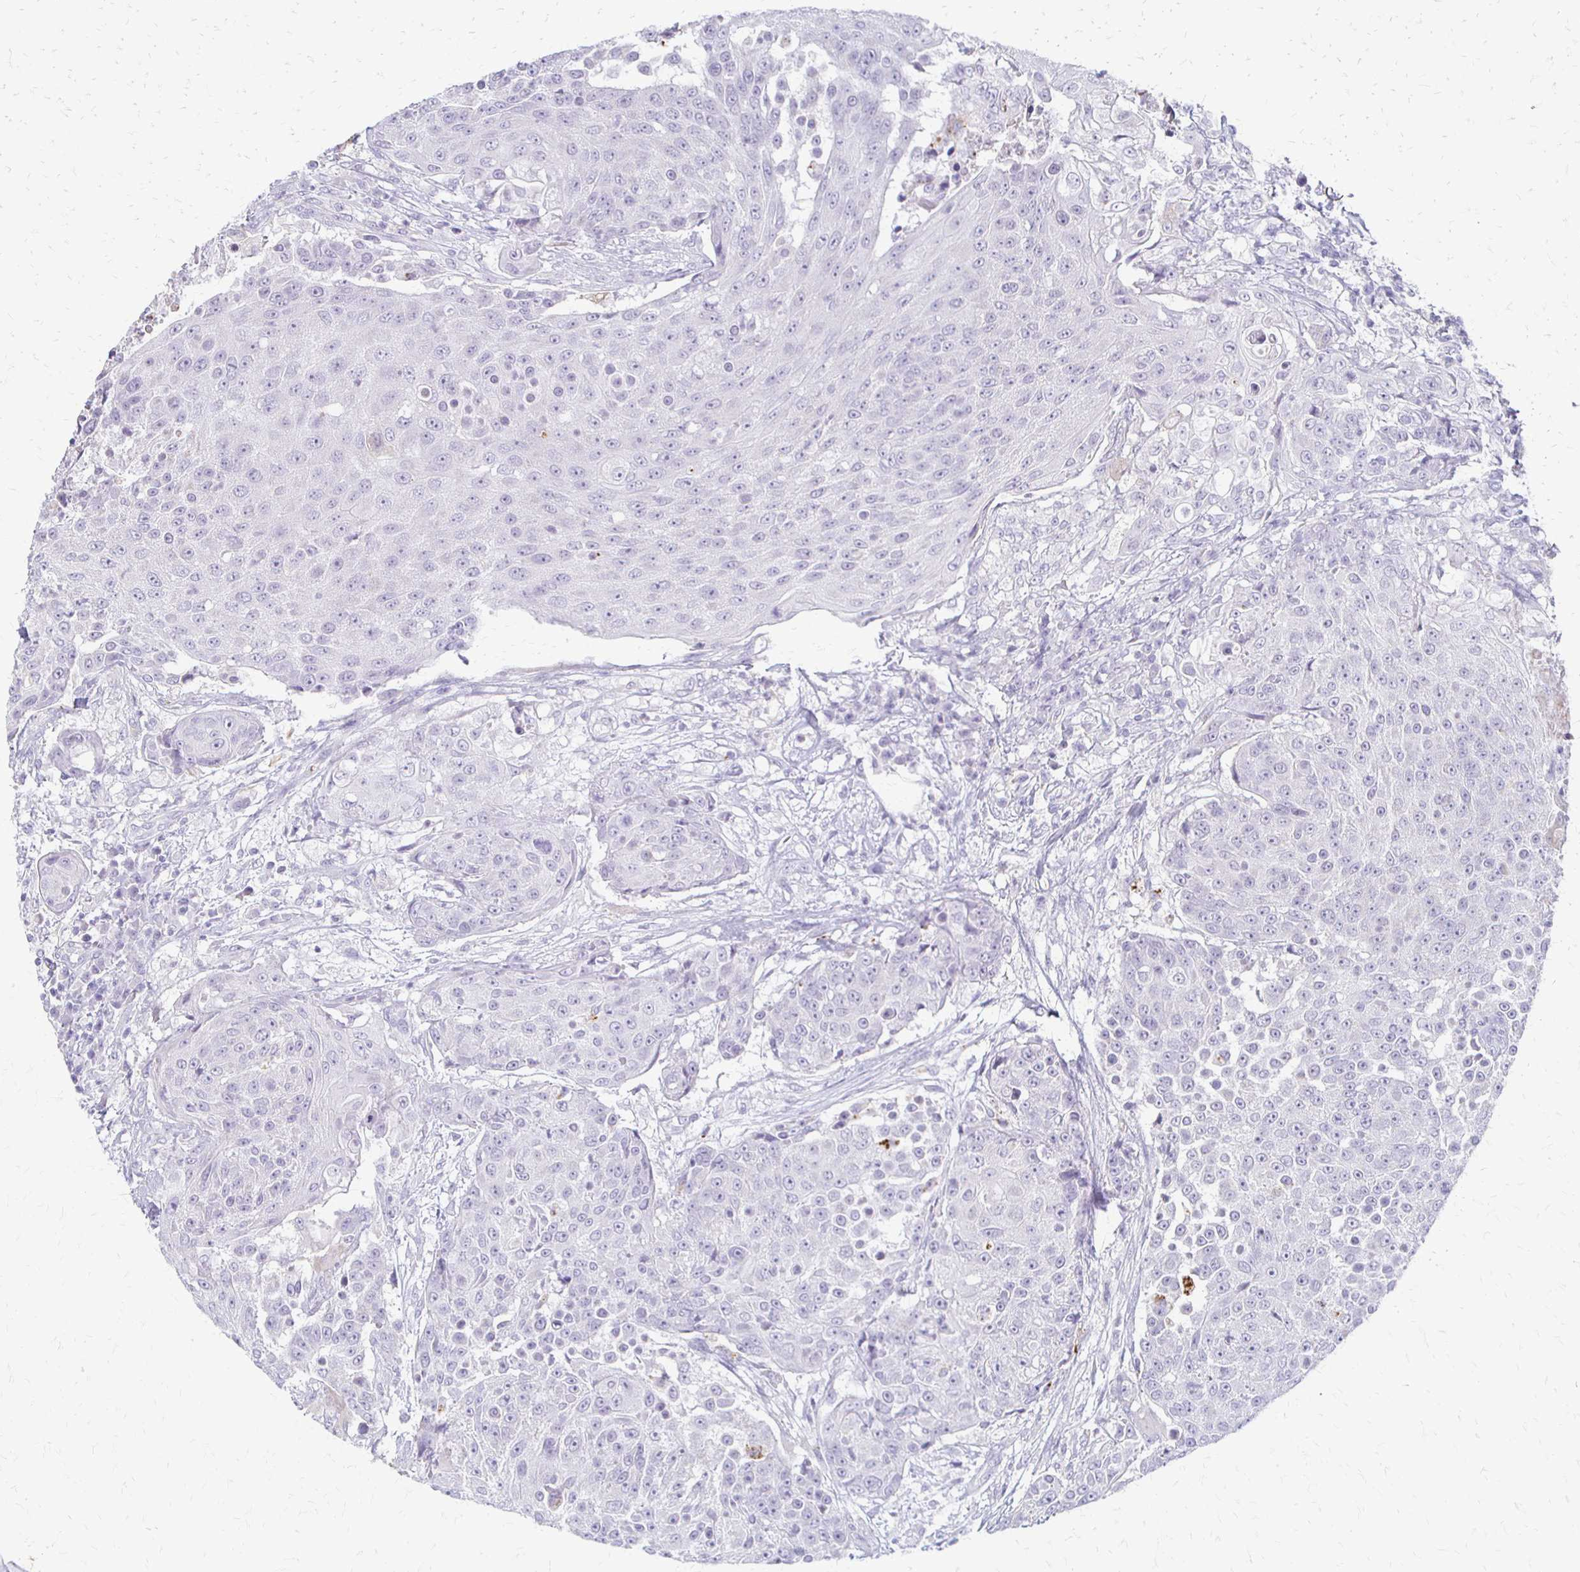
{"staining": {"intensity": "negative", "quantity": "none", "location": "none"}, "tissue": "urothelial cancer", "cell_type": "Tumor cells", "image_type": "cancer", "snomed": [{"axis": "morphology", "description": "Urothelial carcinoma, High grade"}, {"axis": "topography", "description": "Urinary bladder"}], "caption": "Micrograph shows no protein positivity in tumor cells of urothelial carcinoma (high-grade) tissue.", "gene": "ACP5", "patient": {"sex": "female", "age": 63}}